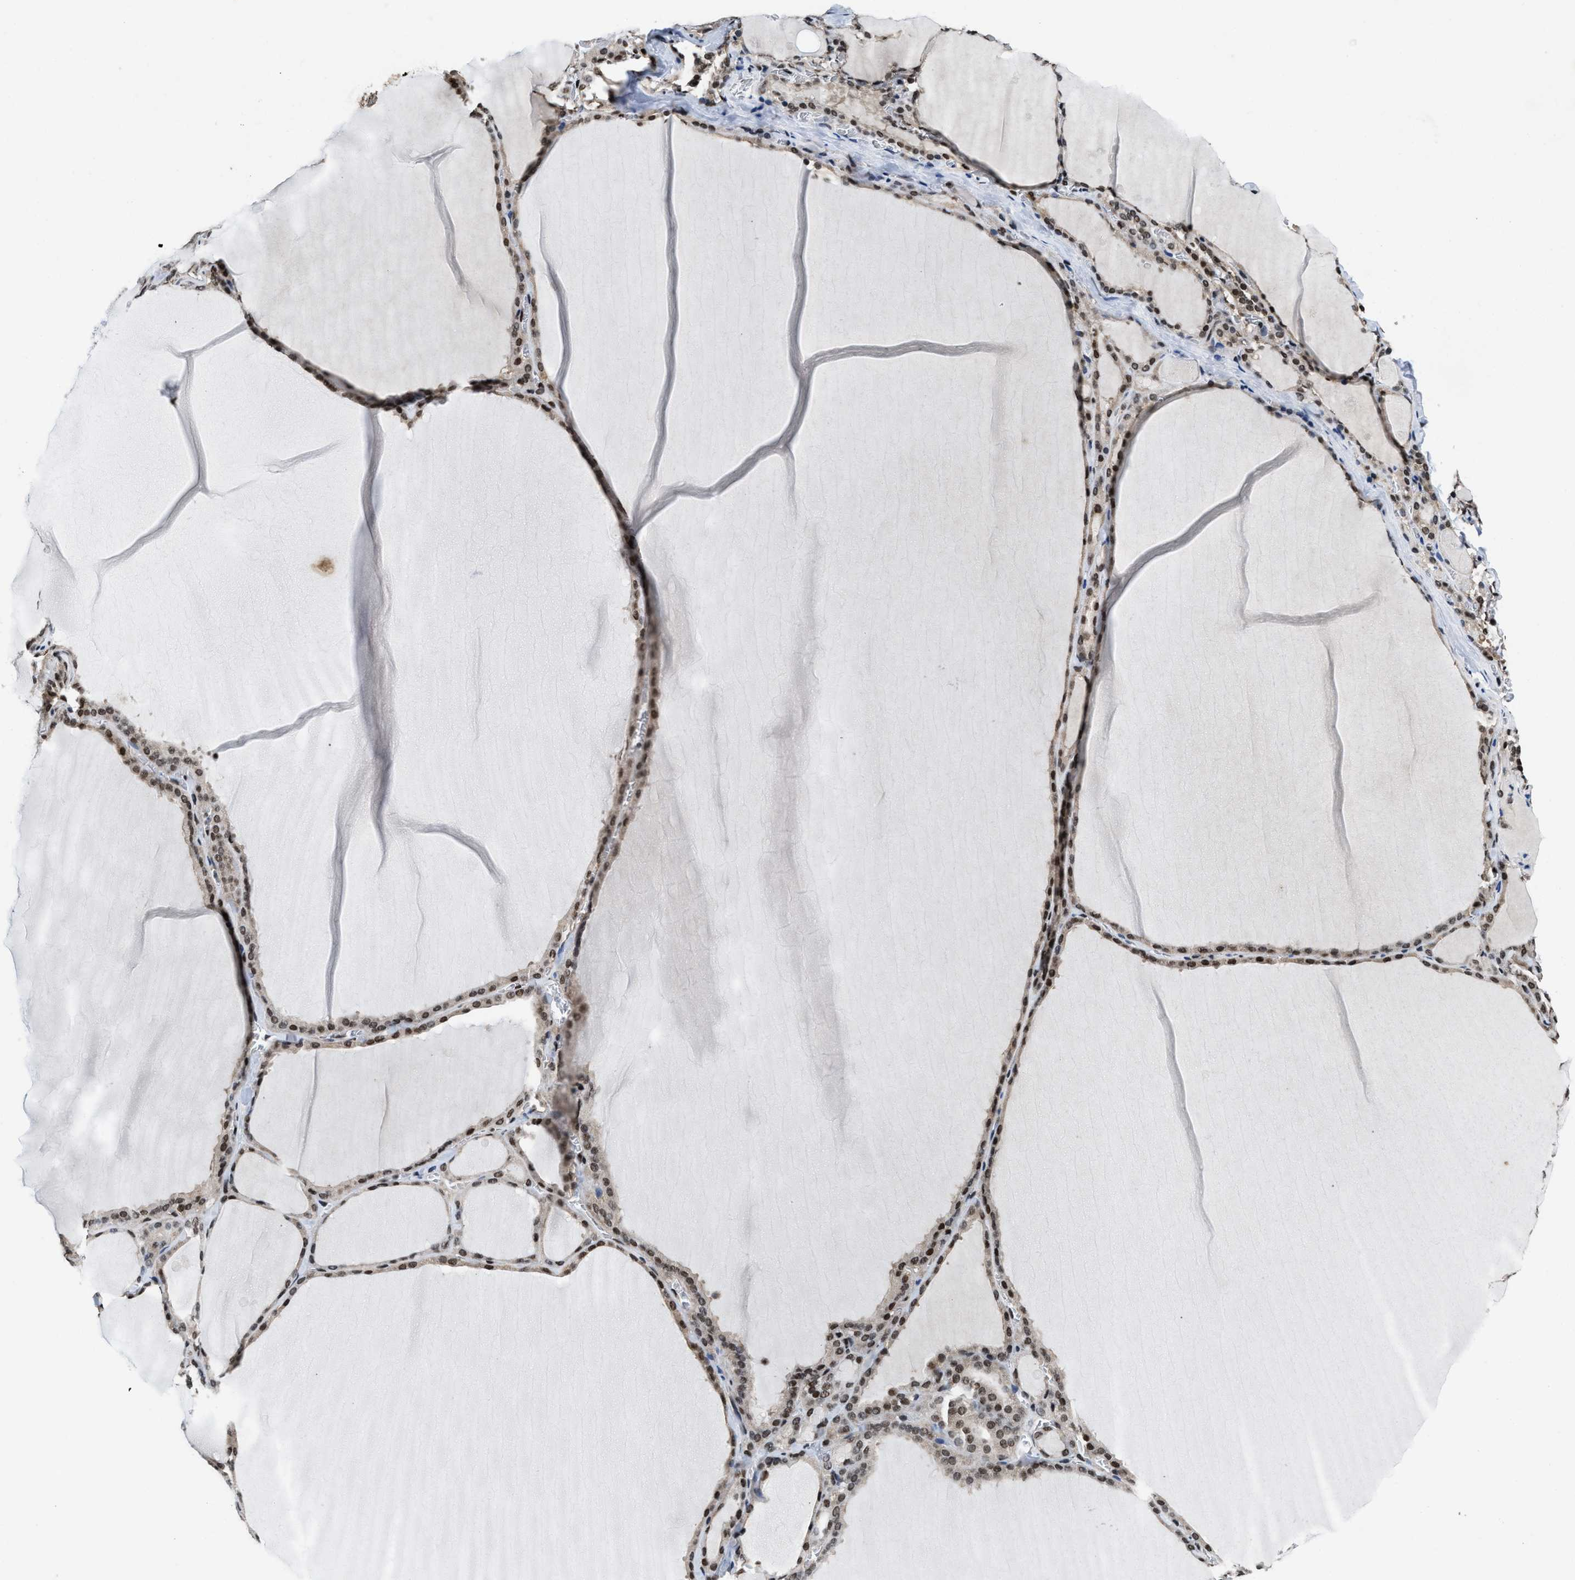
{"staining": {"intensity": "strong", "quantity": ">75%", "location": "nuclear"}, "tissue": "thyroid gland", "cell_type": "Glandular cells", "image_type": "normal", "snomed": [{"axis": "morphology", "description": "Normal tissue, NOS"}, {"axis": "topography", "description": "Thyroid gland"}], "caption": "High-power microscopy captured an IHC histopathology image of normal thyroid gland, revealing strong nuclear positivity in about >75% of glandular cells.", "gene": "SAFB", "patient": {"sex": "male", "age": 56}}